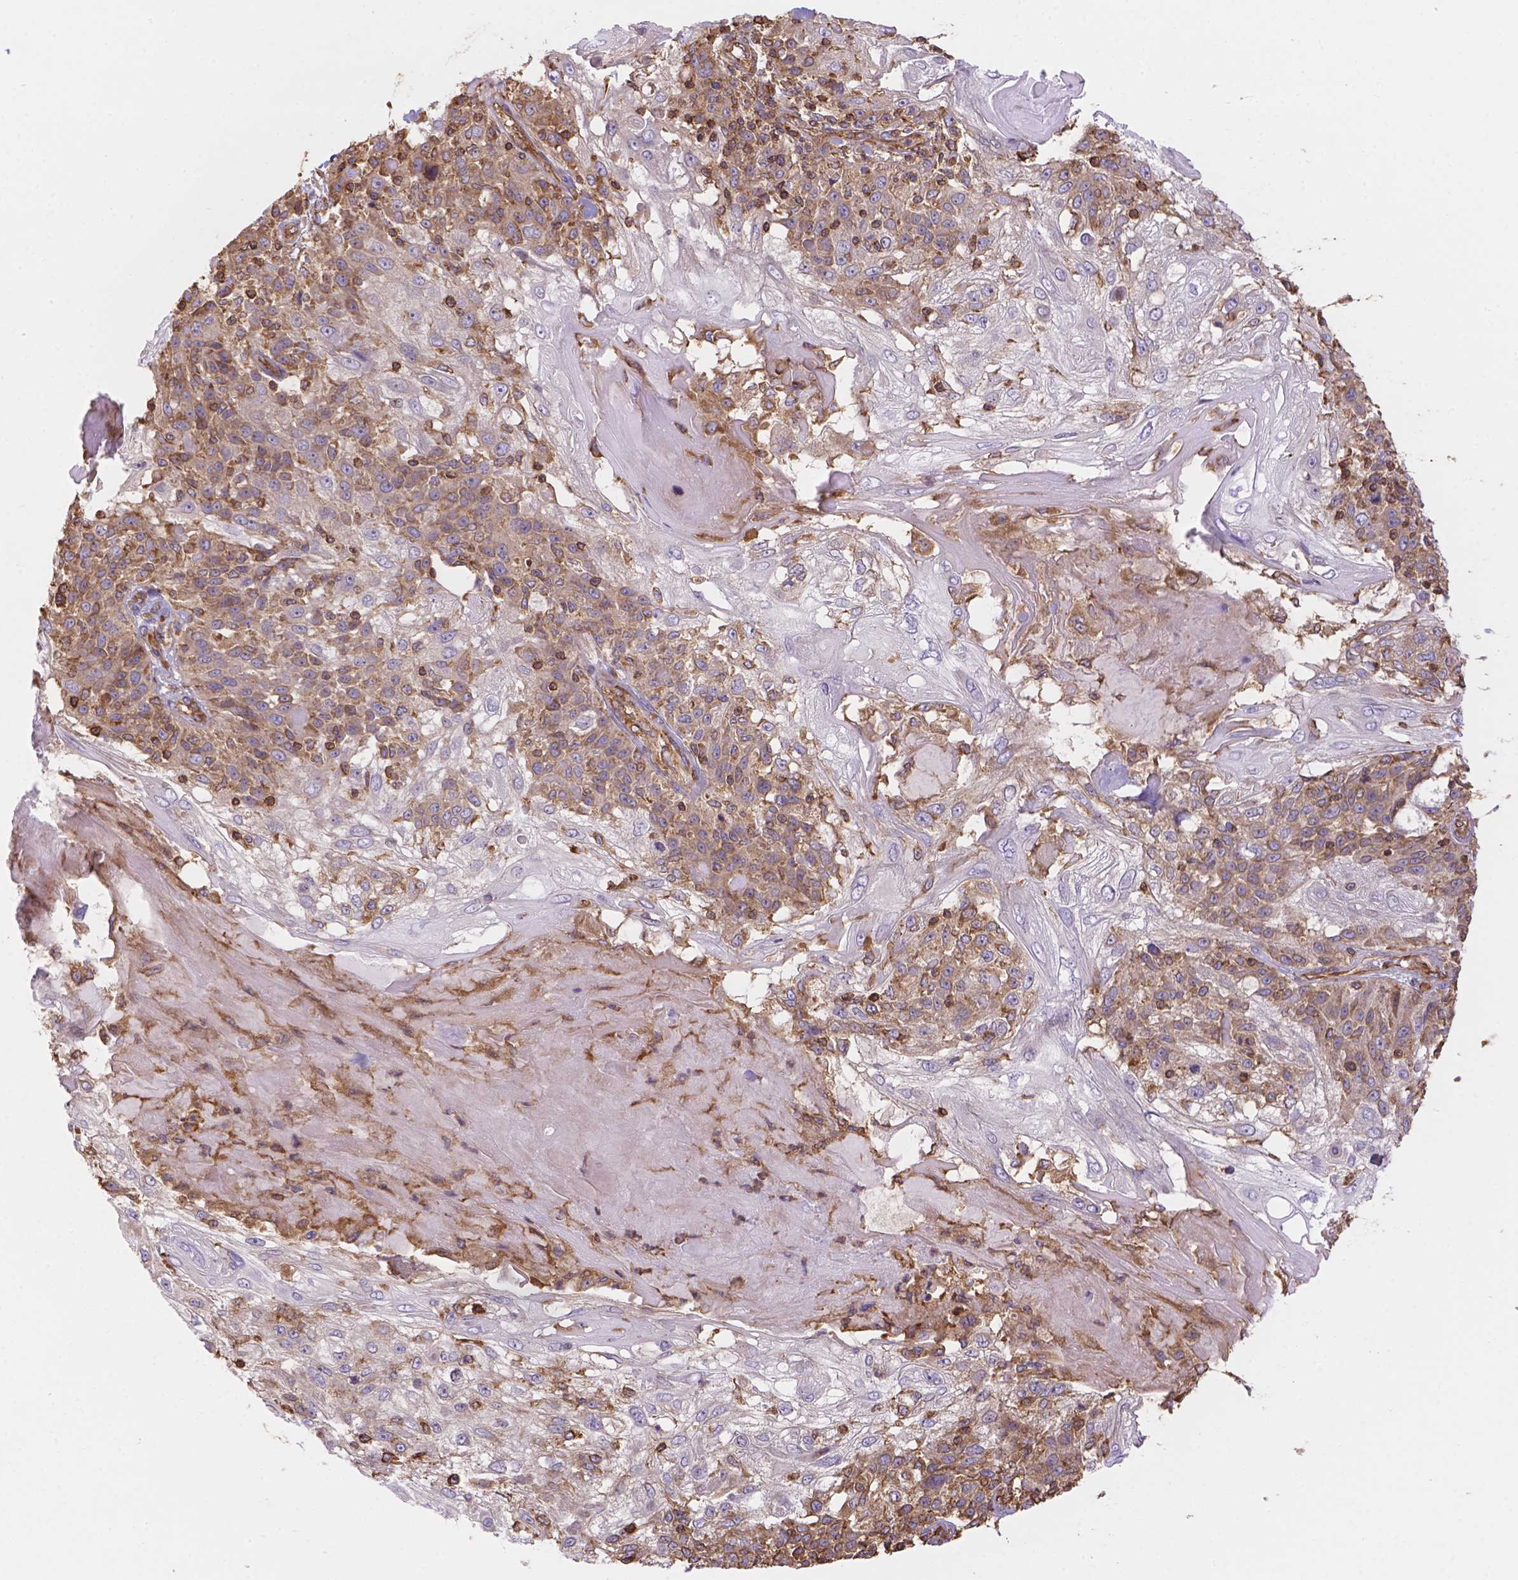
{"staining": {"intensity": "weak", "quantity": "25%-75%", "location": "cytoplasmic/membranous"}, "tissue": "skin cancer", "cell_type": "Tumor cells", "image_type": "cancer", "snomed": [{"axis": "morphology", "description": "Normal tissue, NOS"}, {"axis": "morphology", "description": "Squamous cell carcinoma, NOS"}, {"axis": "topography", "description": "Skin"}], "caption": "Skin cancer was stained to show a protein in brown. There is low levels of weak cytoplasmic/membranous expression in approximately 25%-75% of tumor cells.", "gene": "DMWD", "patient": {"sex": "female", "age": 83}}